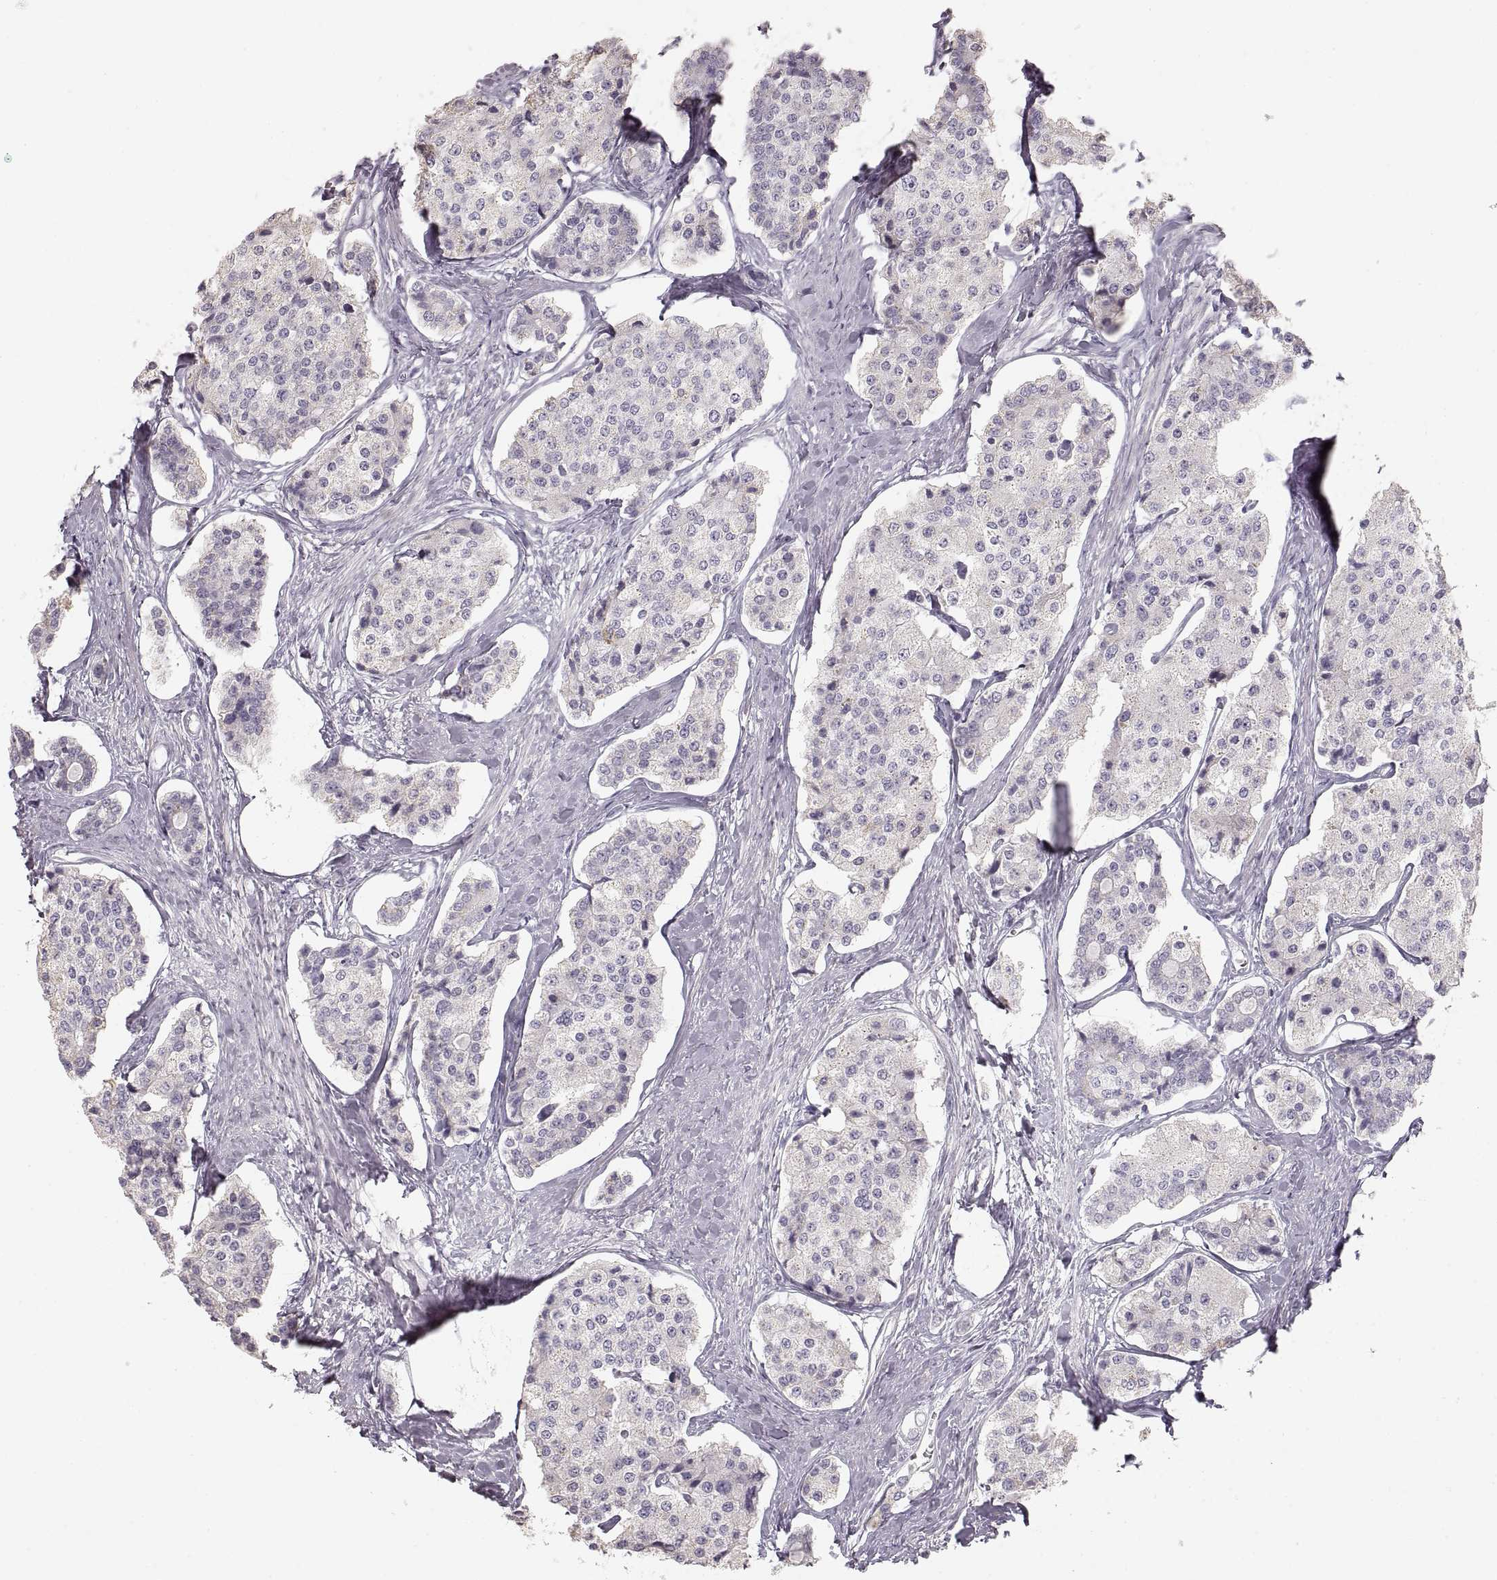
{"staining": {"intensity": "negative", "quantity": "none", "location": "none"}, "tissue": "carcinoid", "cell_type": "Tumor cells", "image_type": "cancer", "snomed": [{"axis": "morphology", "description": "Carcinoid, malignant, NOS"}, {"axis": "topography", "description": "Small intestine"}], "caption": "An image of carcinoid (malignant) stained for a protein shows no brown staining in tumor cells.", "gene": "ZP3", "patient": {"sex": "female", "age": 65}}